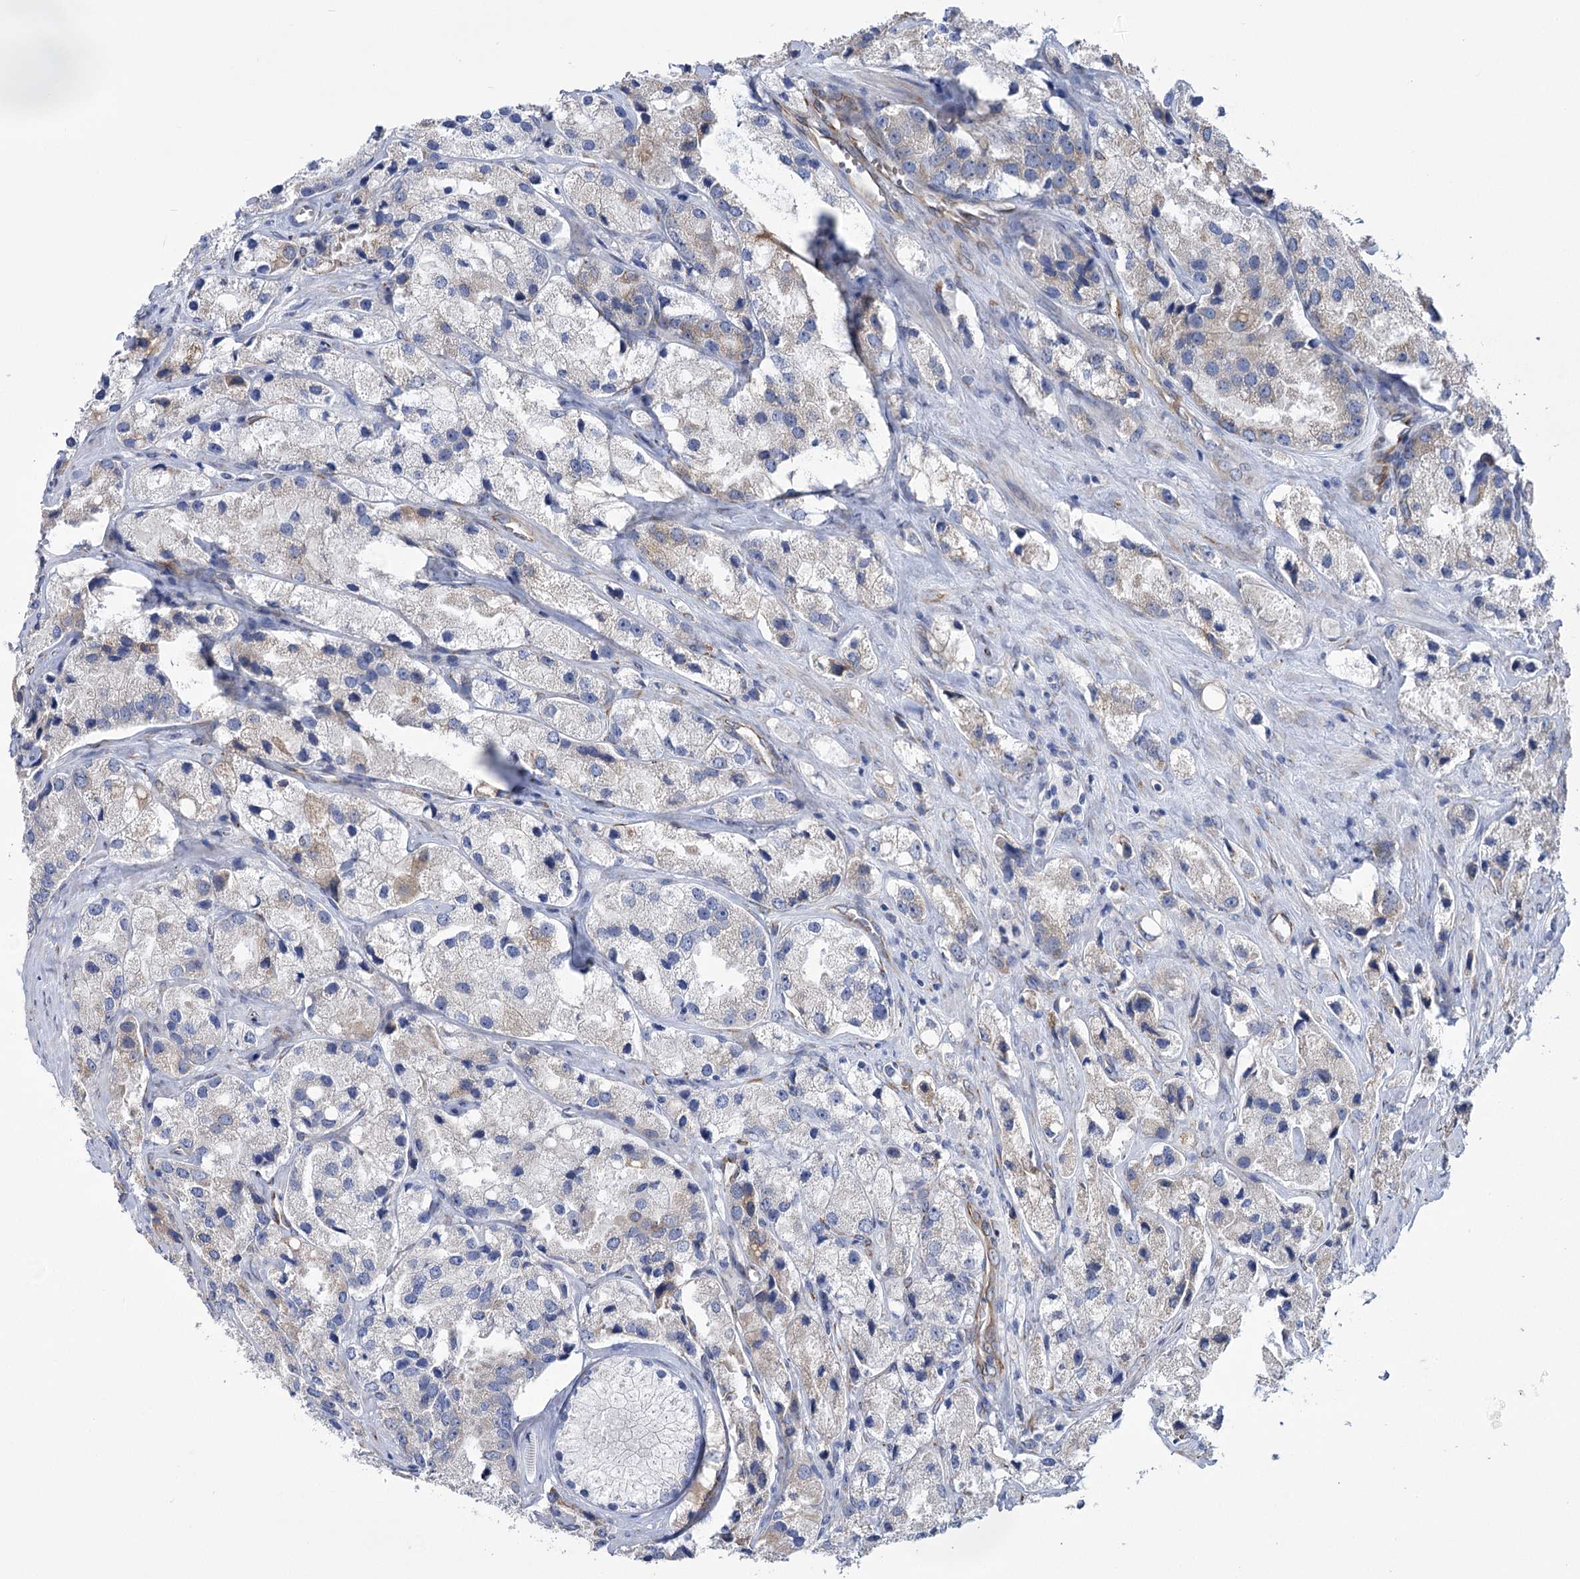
{"staining": {"intensity": "negative", "quantity": "none", "location": "none"}, "tissue": "prostate cancer", "cell_type": "Tumor cells", "image_type": "cancer", "snomed": [{"axis": "morphology", "description": "Adenocarcinoma, High grade"}, {"axis": "topography", "description": "Prostate"}], "caption": "Immunohistochemical staining of prostate cancer (adenocarcinoma (high-grade)) exhibits no significant positivity in tumor cells.", "gene": "YTHDC2", "patient": {"sex": "male", "age": 66}}